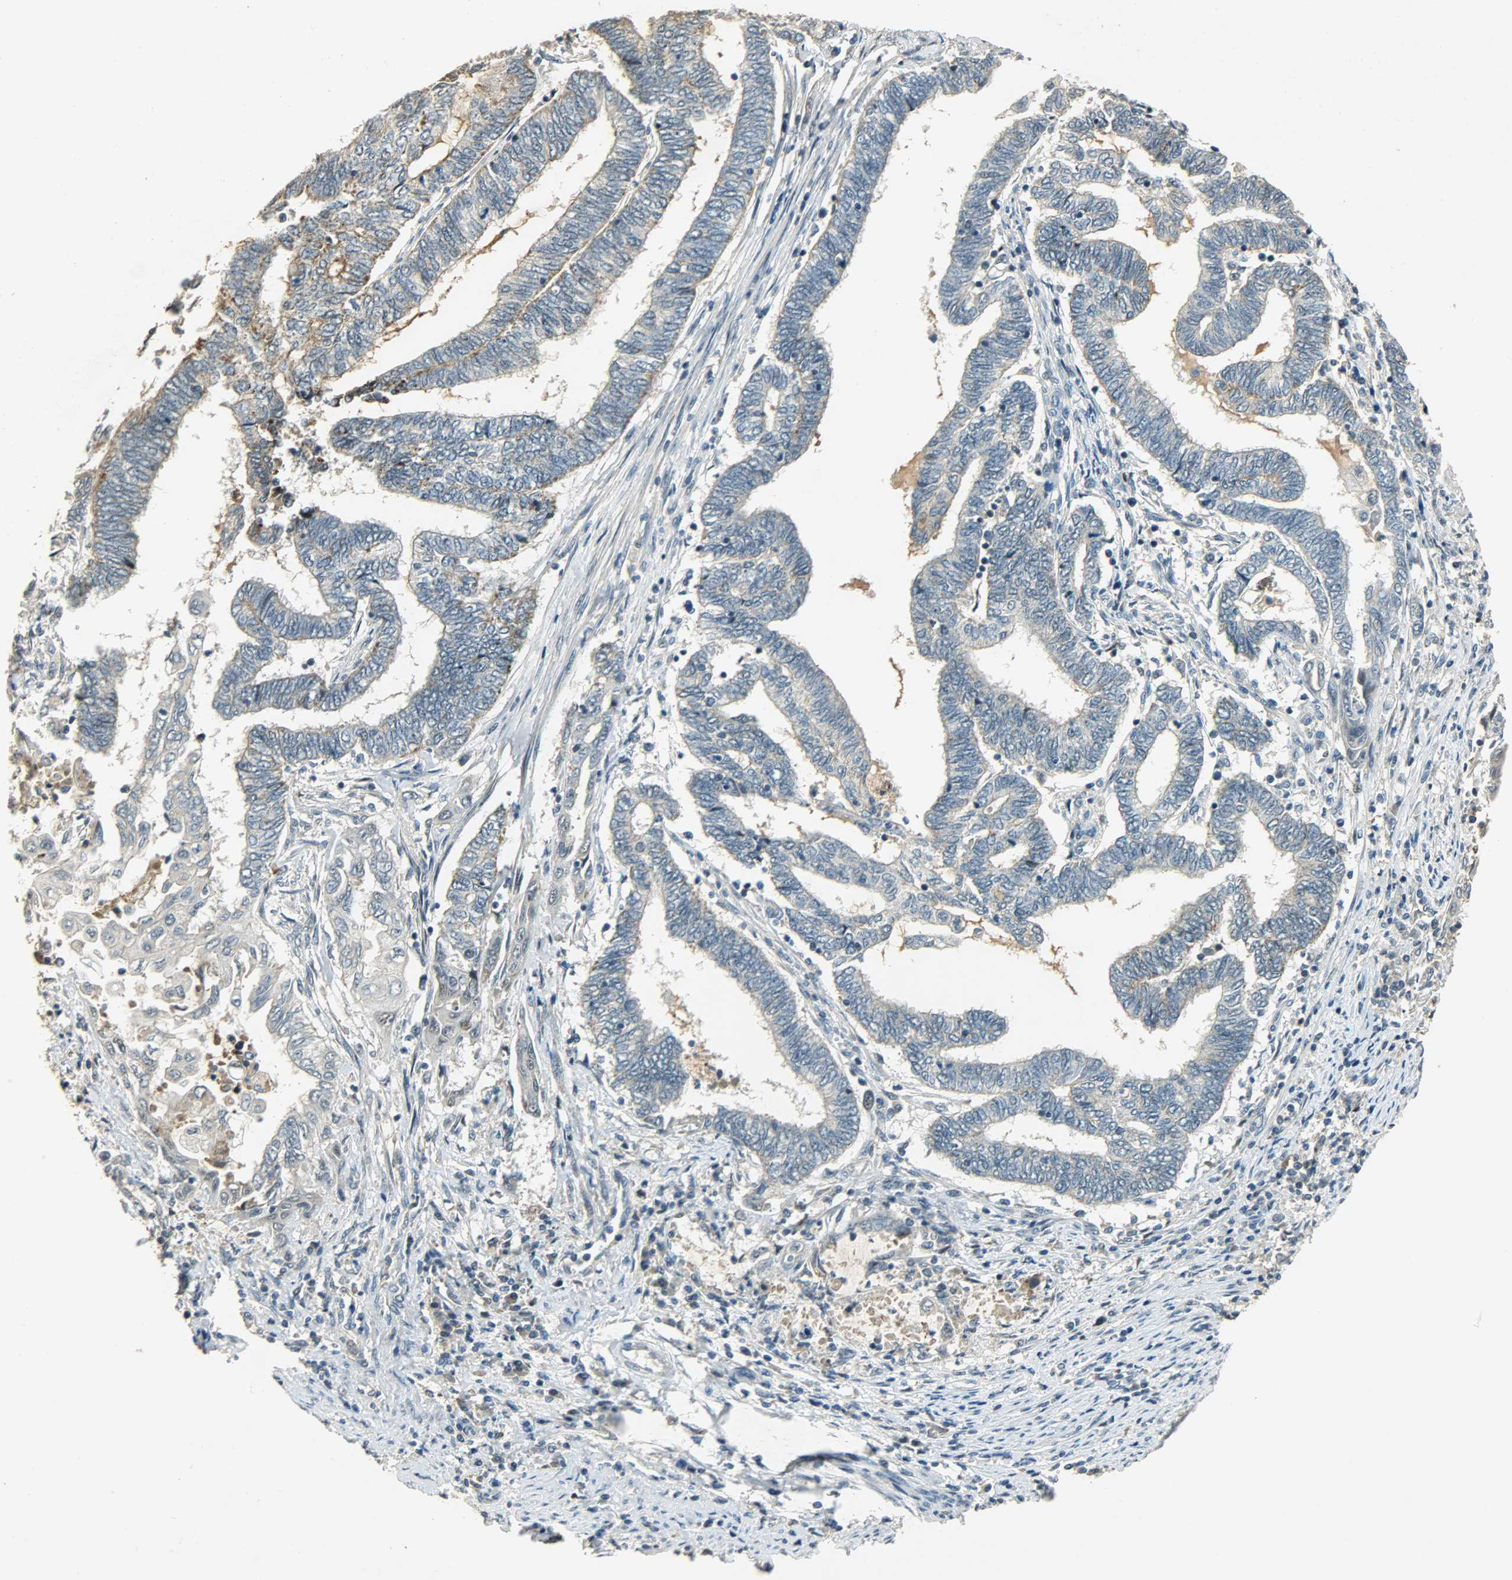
{"staining": {"intensity": "weak", "quantity": ">75%", "location": "cytoplasmic/membranous"}, "tissue": "endometrial cancer", "cell_type": "Tumor cells", "image_type": "cancer", "snomed": [{"axis": "morphology", "description": "Adenocarcinoma, NOS"}, {"axis": "topography", "description": "Uterus"}, {"axis": "topography", "description": "Endometrium"}], "caption": "This micrograph reveals immunohistochemistry staining of human endometrial cancer (adenocarcinoma), with low weak cytoplasmic/membranous staining in about >75% of tumor cells.", "gene": "HDHD5", "patient": {"sex": "female", "age": 70}}